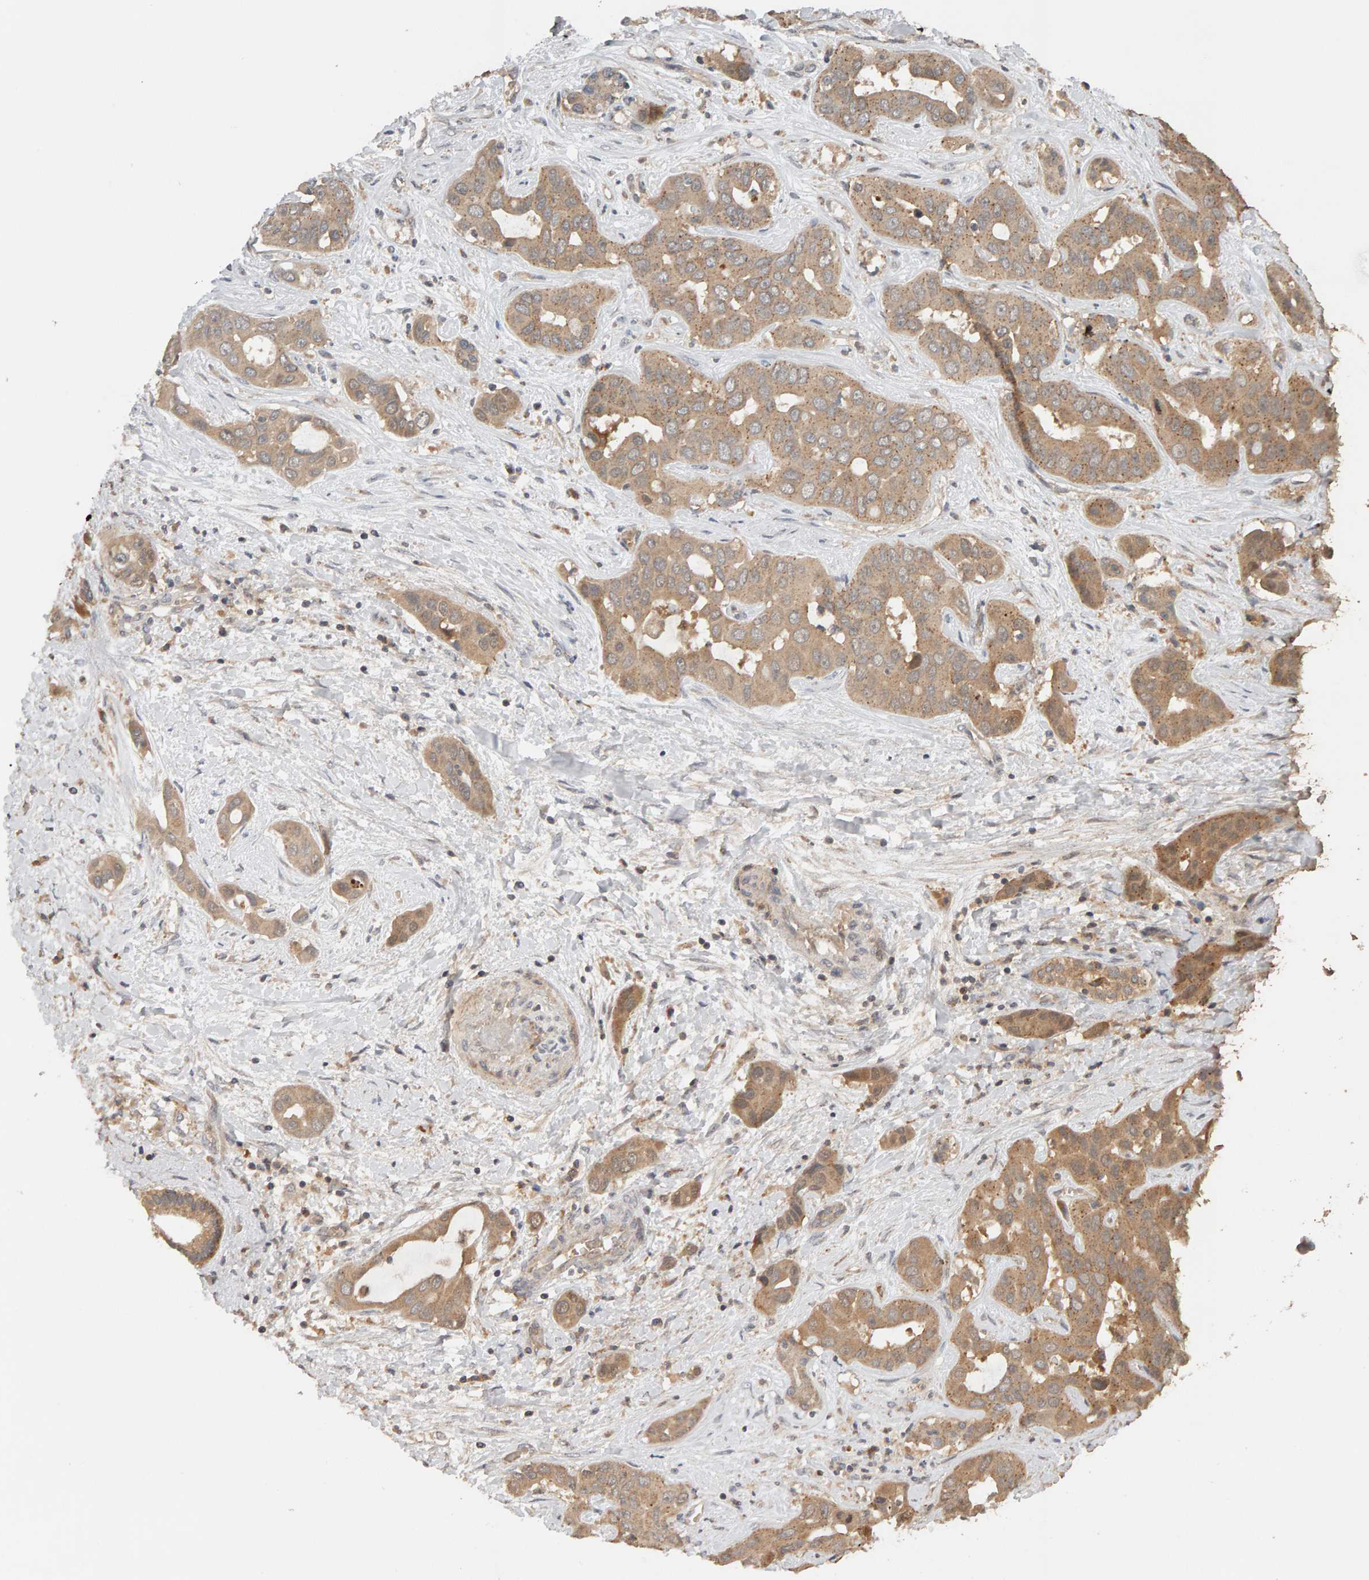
{"staining": {"intensity": "moderate", "quantity": ">75%", "location": "cytoplasmic/membranous"}, "tissue": "liver cancer", "cell_type": "Tumor cells", "image_type": "cancer", "snomed": [{"axis": "morphology", "description": "Cholangiocarcinoma"}, {"axis": "topography", "description": "Liver"}], "caption": "Immunohistochemistry (IHC) micrograph of neoplastic tissue: human liver cholangiocarcinoma stained using immunohistochemistry shows medium levels of moderate protein expression localized specifically in the cytoplasmic/membranous of tumor cells, appearing as a cytoplasmic/membranous brown color.", "gene": "DNAJC7", "patient": {"sex": "female", "age": 52}}